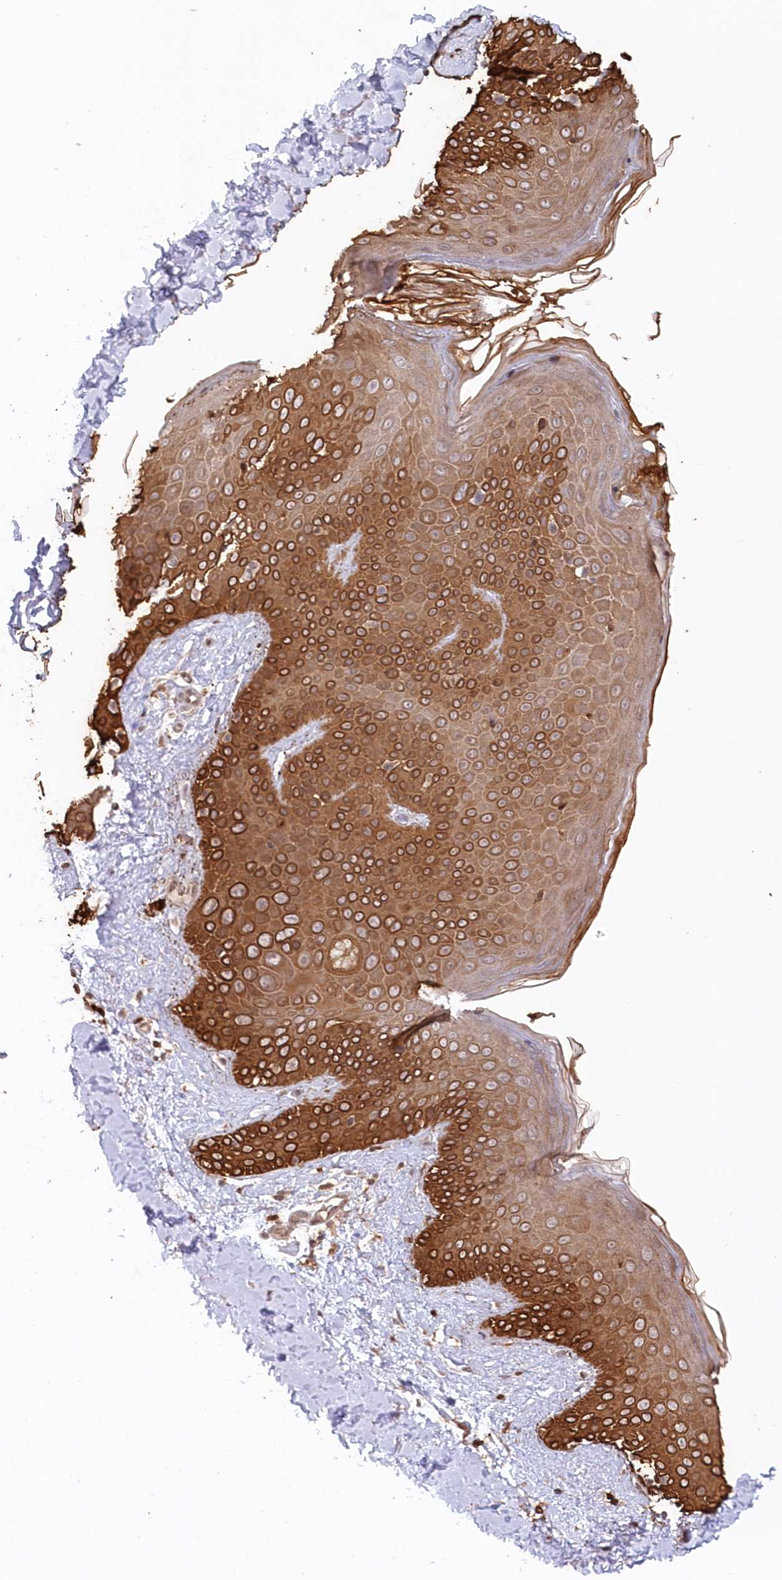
{"staining": {"intensity": "moderate", "quantity": ">75%", "location": "cytoplasmic/membranous"}, "tissue": "skin", "cell_type": "Fibroblasts", "image_type": "normal", "snomed": [{"axis": "morphology", "description": "Normal tissue, NOS"}, {"axis": "topography", "description": "Skin"}], "caption": "A brown stain labels moderate cytoplasmic/membranous expression of a protein in fibroblasts of benign skin. The staining was performed using DAB to visualize the protein expression in brown, while the nuclei were stained in blue with hematoxylin (Magnification: 20x).", "gene": "SNED1", "patient": {"sex": "male", "age": 52}}